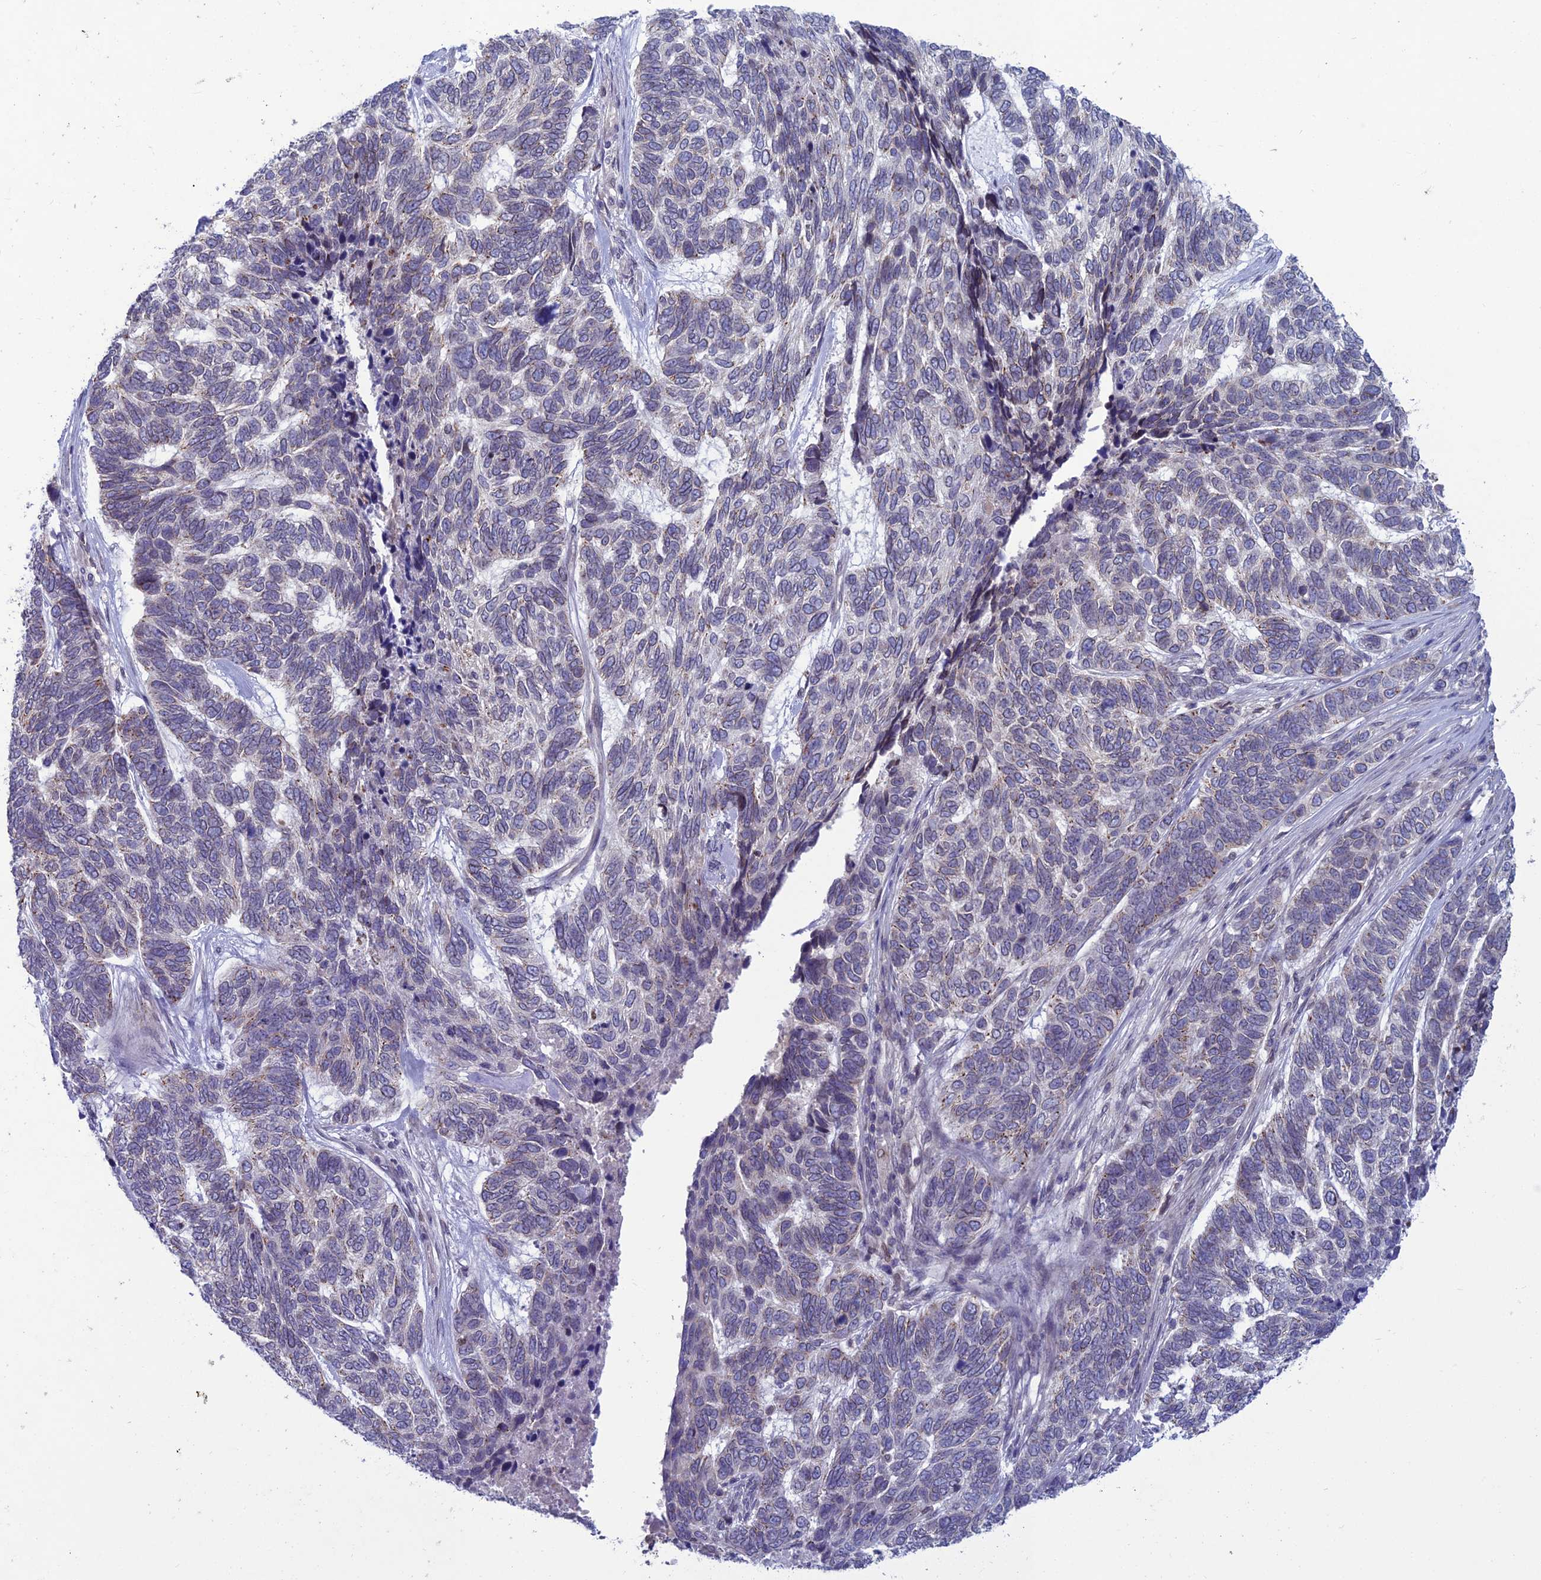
{"staining": {"intensity": "weak", "quantity": "25%-75%", "location": "cytoplasmic/membranous,nuclear"}, "tissue": "skin cancer", "cell_type": "Tumor cells", "image_type": "cancer", "snomed": [{"axis": "morphology", "description": "Basal cell carcinoma"}, {"axis": "topography", "description": "Skin"}], "caption": "Tumor cells show low levels of weak cytoplasmic/membranous and nuclear staining in approximately 25%-75% of cells in human skin cancer (basal cell carcinoma). The staining was performed using DAB, with brown indicating positive protein expression. Nuclei are stained blue with hematoxylin.", "gene": "WDR46", "patient": {"sex": "female", "age": 65}}